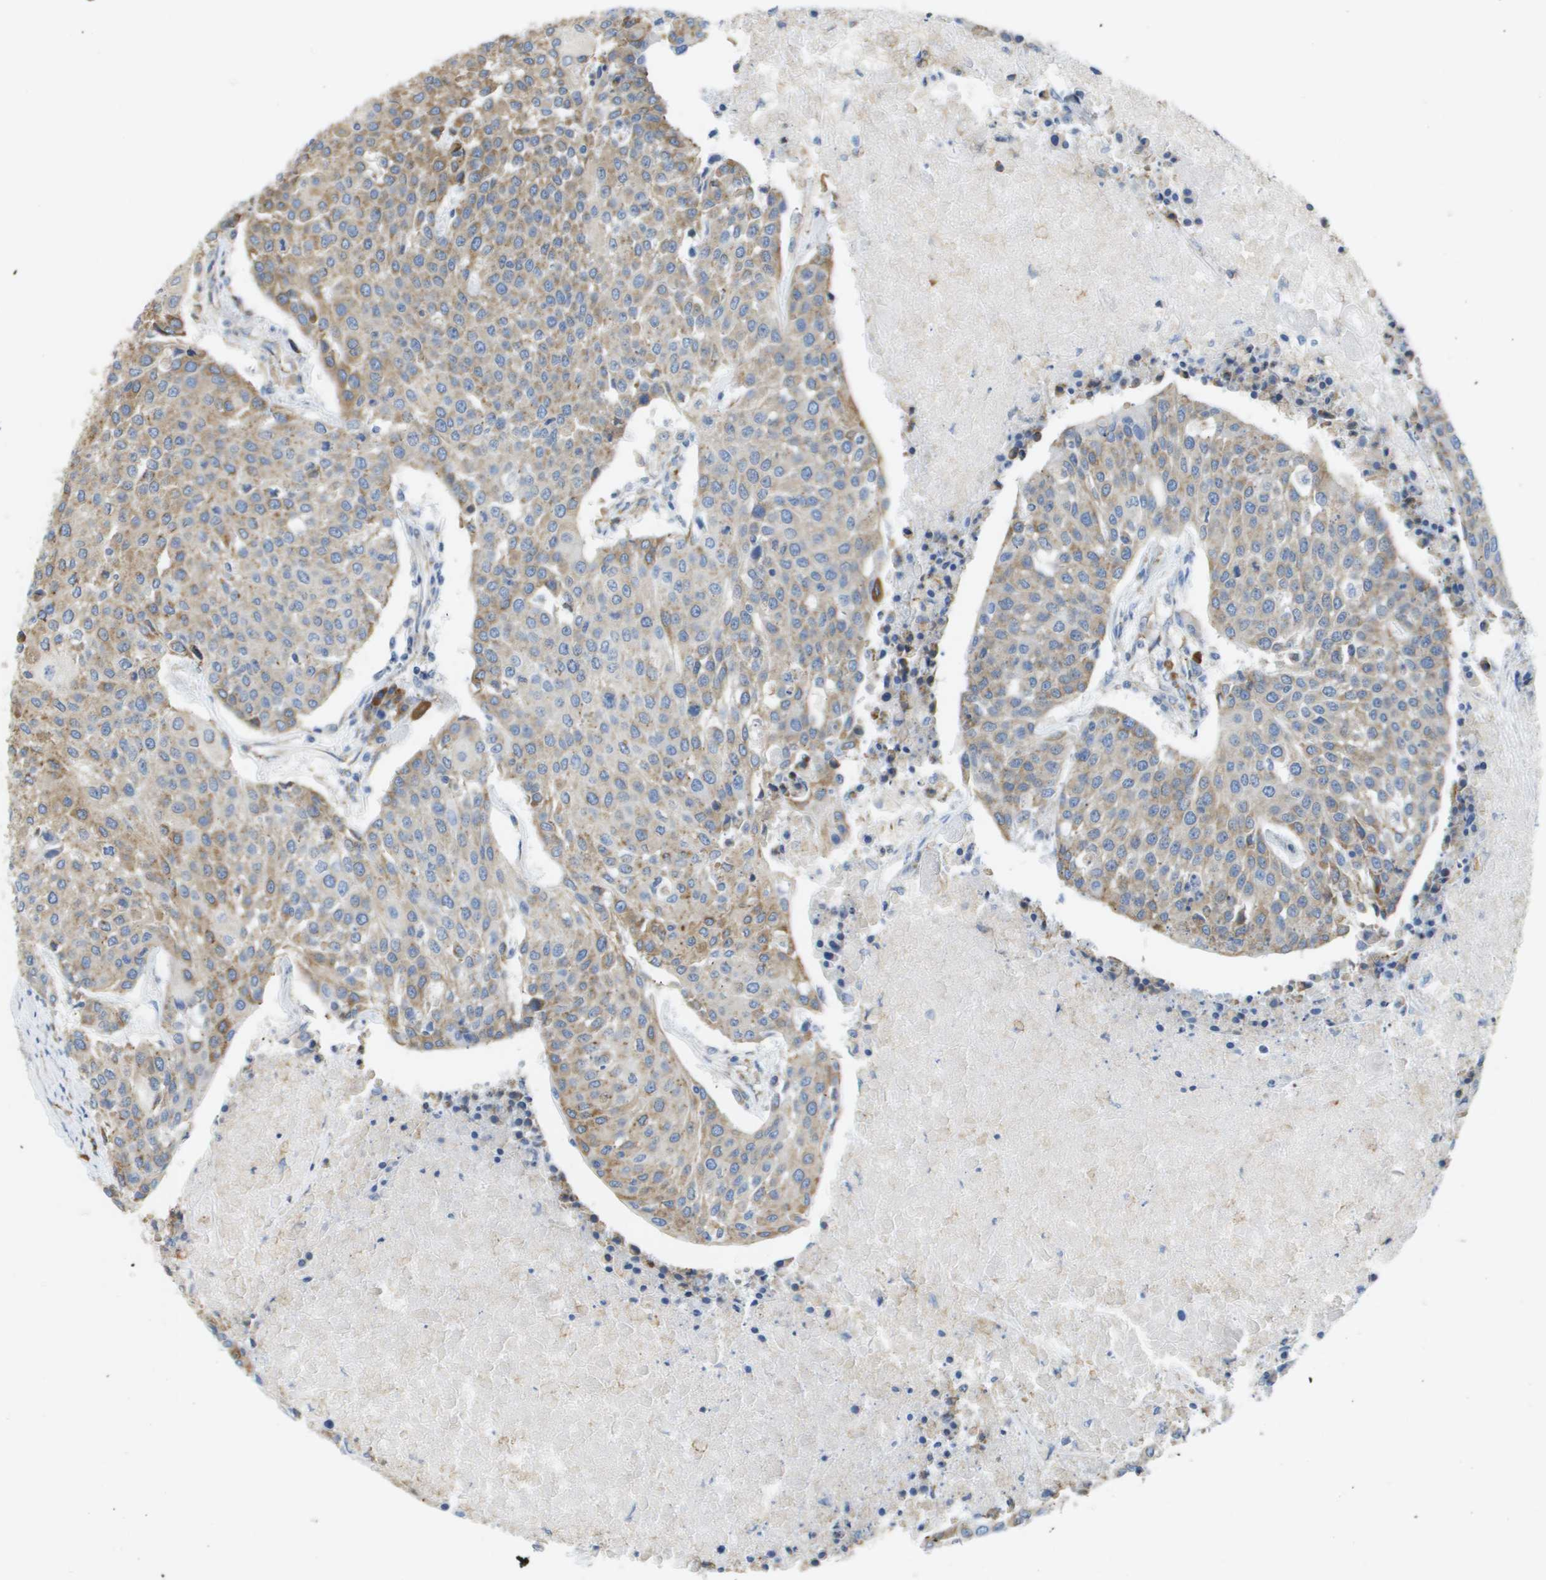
{"staining": {"intensity": "weak", "quantity": ">75%", "location": "cytoplasmic/membranous"}, "tissue": "urothelial cancer", "cell_type": "Tumor cells", "image_type": "cancer", "snomed": [{"axis": "morphology", "description": "Urothelial carcinoma, High grade"}, {"axis": "topography", "description": "Urinary bladder"}], "caption": "Protein staining reveals weak cytoplasmic/membranous positivity in approximately >75% of tumor cells in urothelial cancer.", "gene": "SDR42E1", "patient": {"sex": "female", "age": 85}}